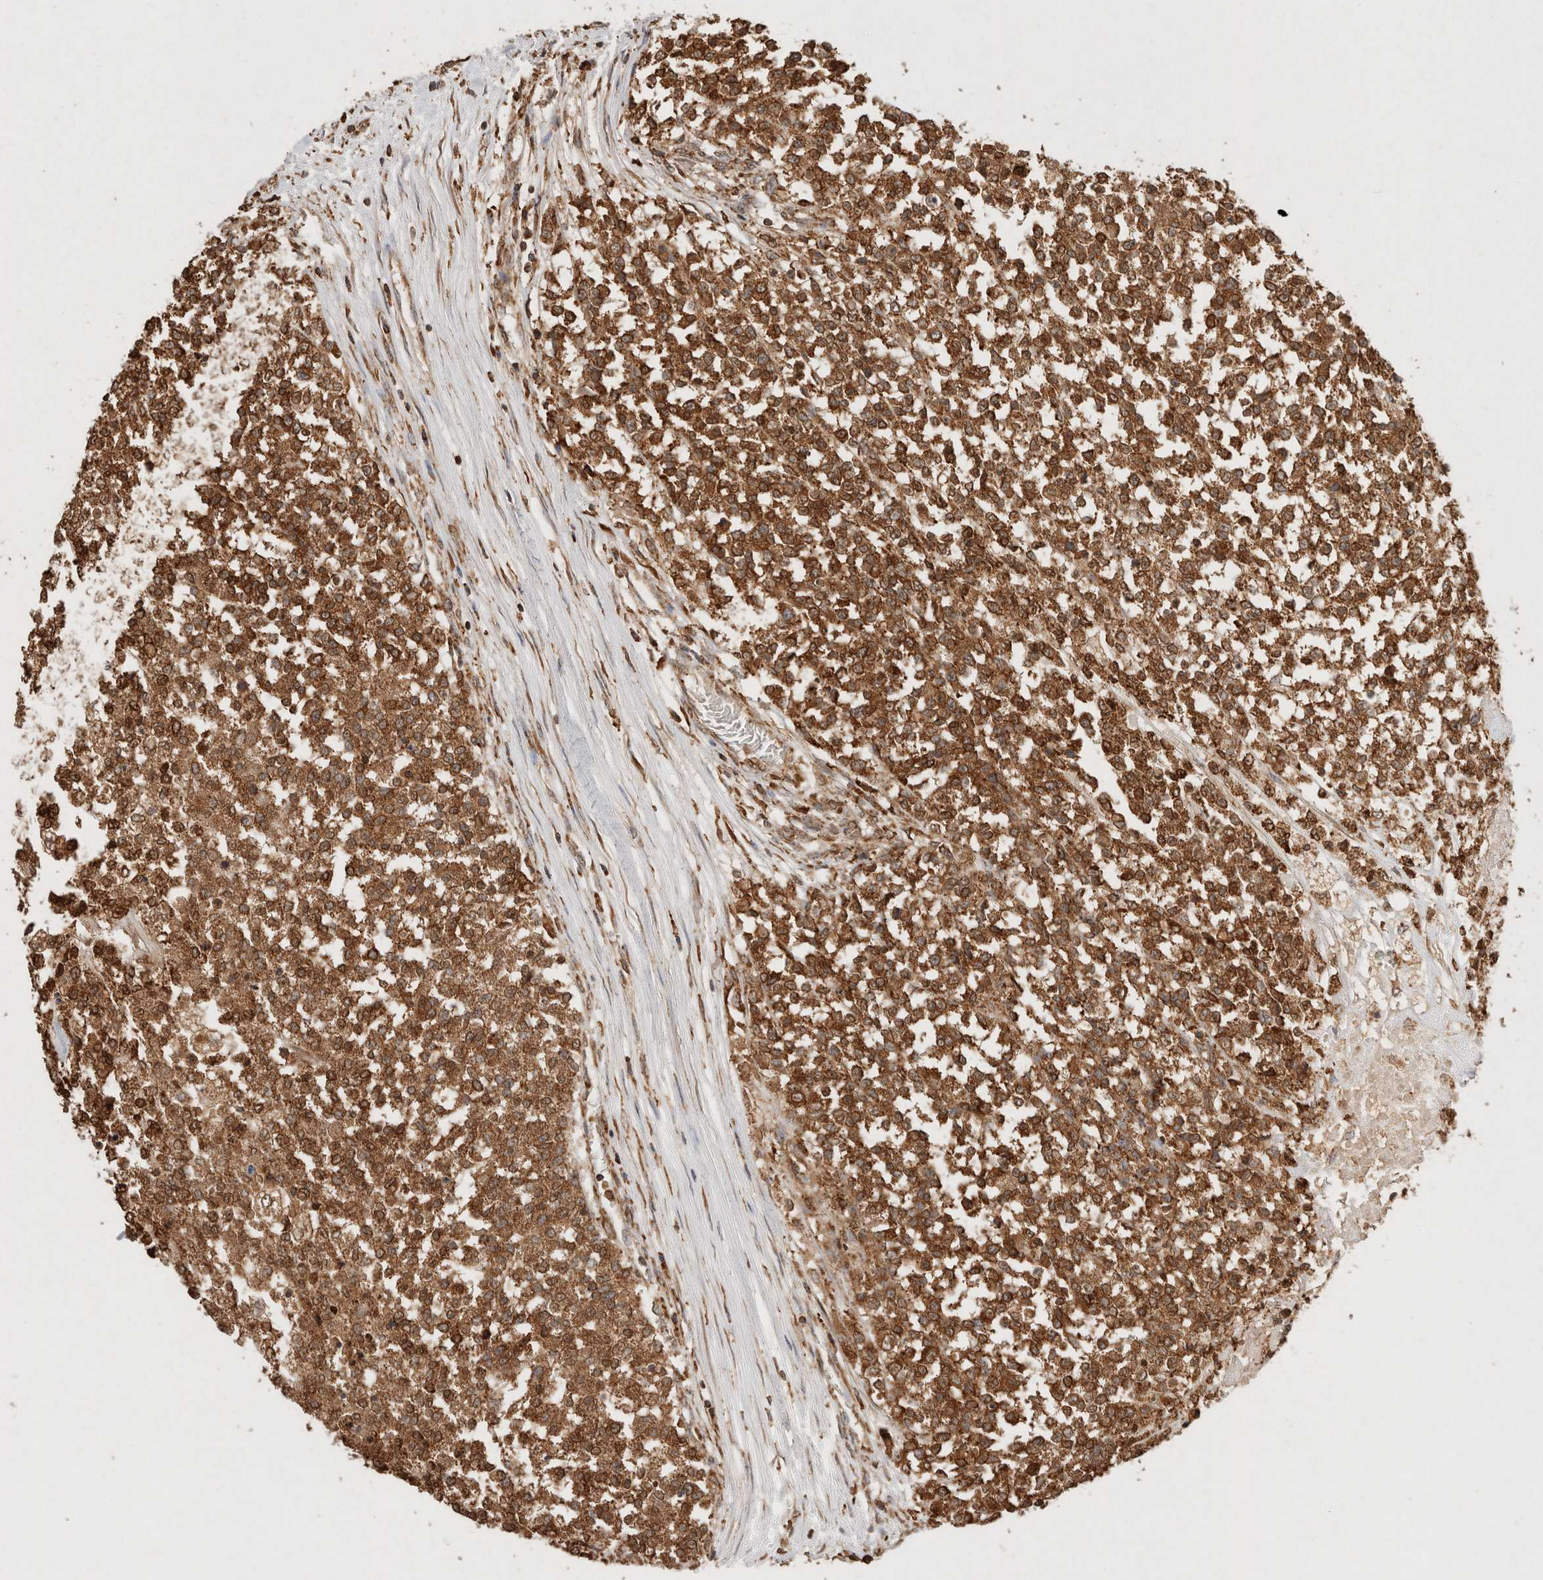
{"staining": {"intensity": "moderate", "quantity": ">75%", "location": "cytoplasmic/membranous"}, "tissue": "testis cancer", "cell_type": "Tumor cells", "image_type": "cancer", "snomed": [{"axis": "morphology", "description": "Seminoma, NOS"}, {"axis": "topography", "description": "Testis"}], "caption": "The histopathology image reveals immunohistochemical staining of testis cancer (seminoma). There is moderate cytoplasmic/membranous expression is seen in approximately >75% of tumor cells.", "gene": "ERAP1", "patient": {"sex": "male", "age": 59}}